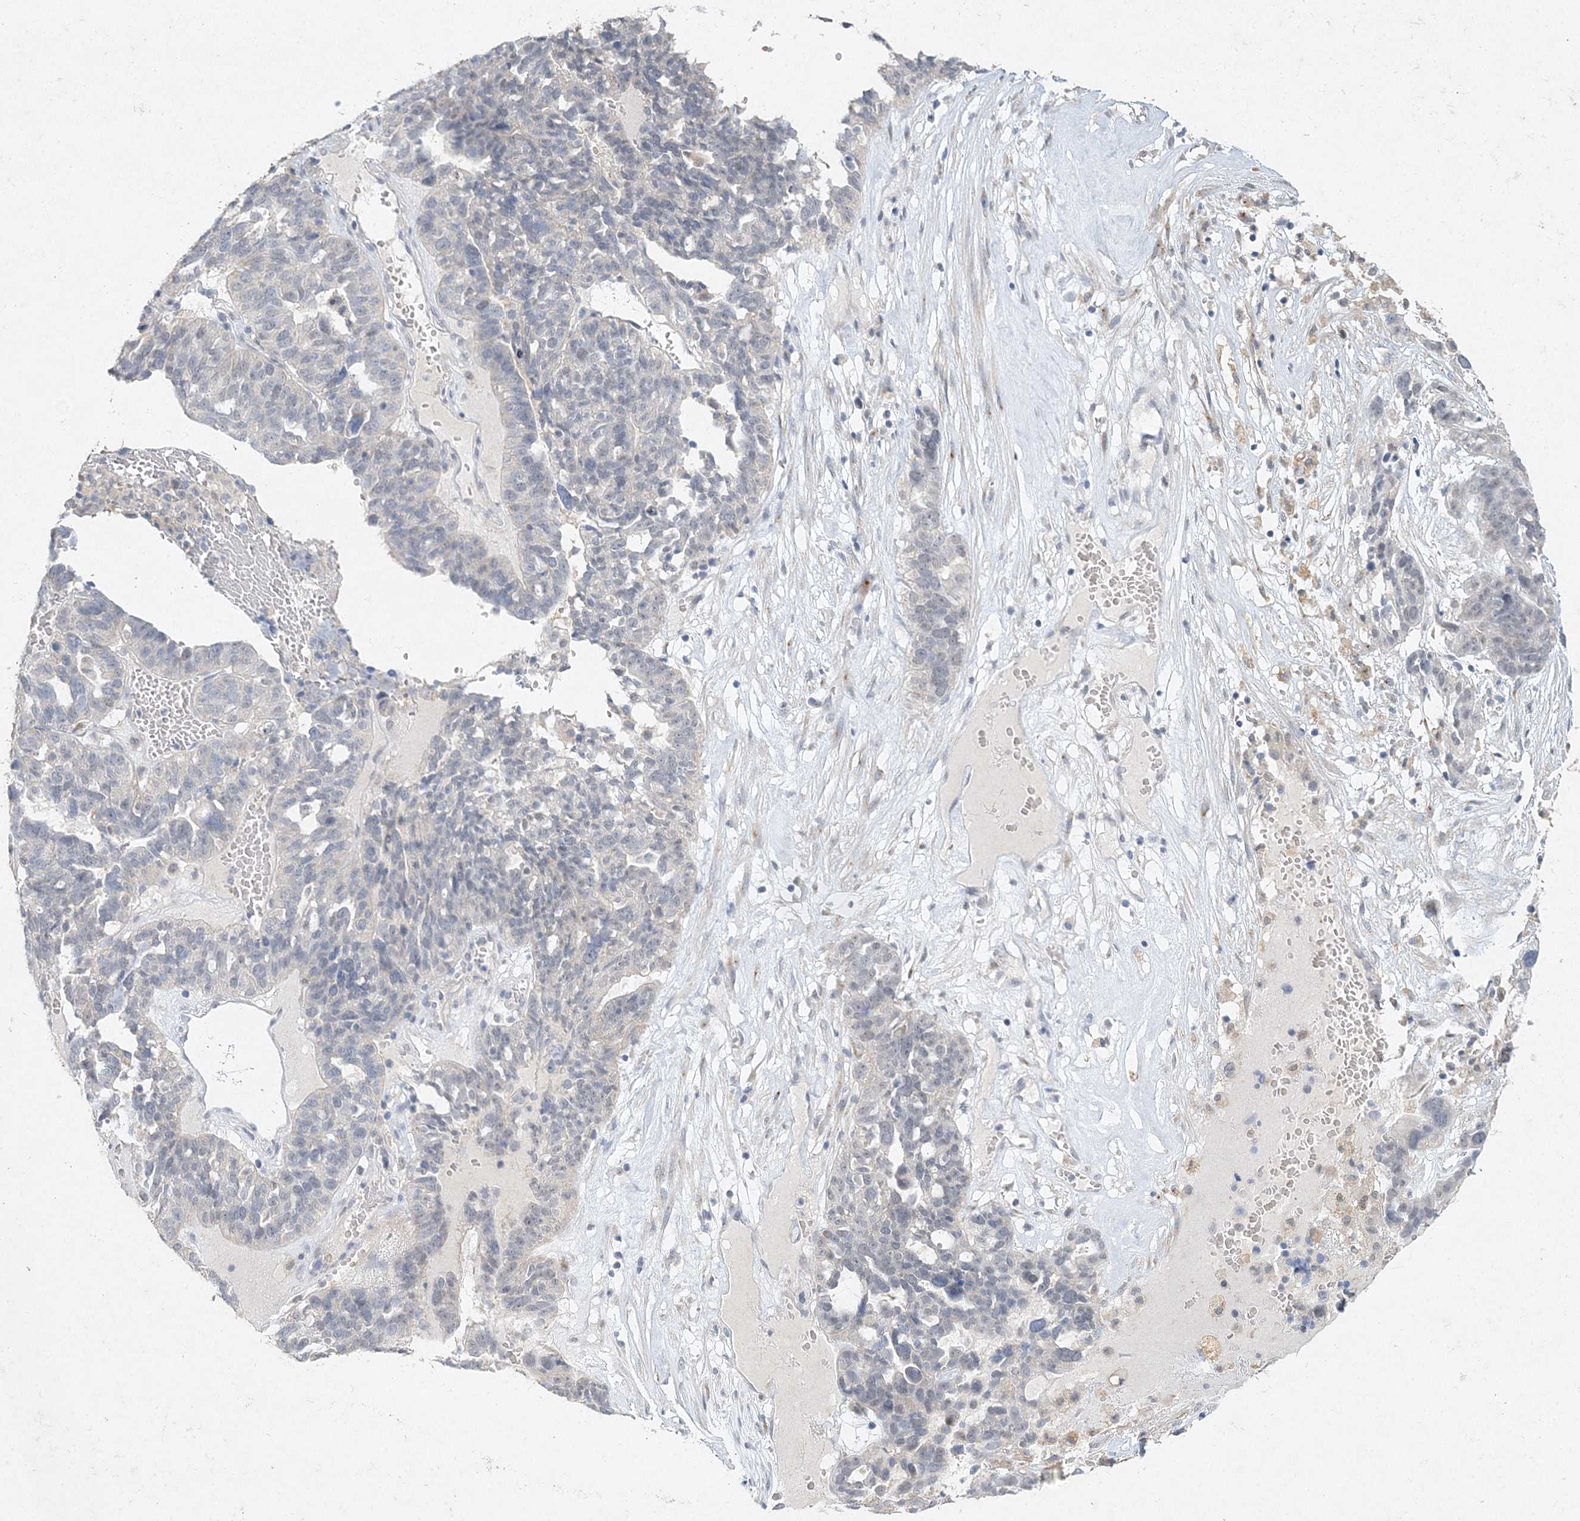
{"staining": {"intensity": "negative", "quantity": "none", "location": "none"}, "tissue": "ovarian cancer", "cell_type": "Tumor cells", "image_type": "cancer", "snomed": [{"axis": "morphology", "description": "Cystadenocarcinoma, serous, NOS"}, {"axis": "topography", "description": "Ovary"}], "caption": "This is an immunohistochemistry histopathology image of serous cystadenocarcinoma (ovarian). There is no expression in tumor cells.", "gene": "MAT2B", "patient": {"sex": "female", "age": 59}}